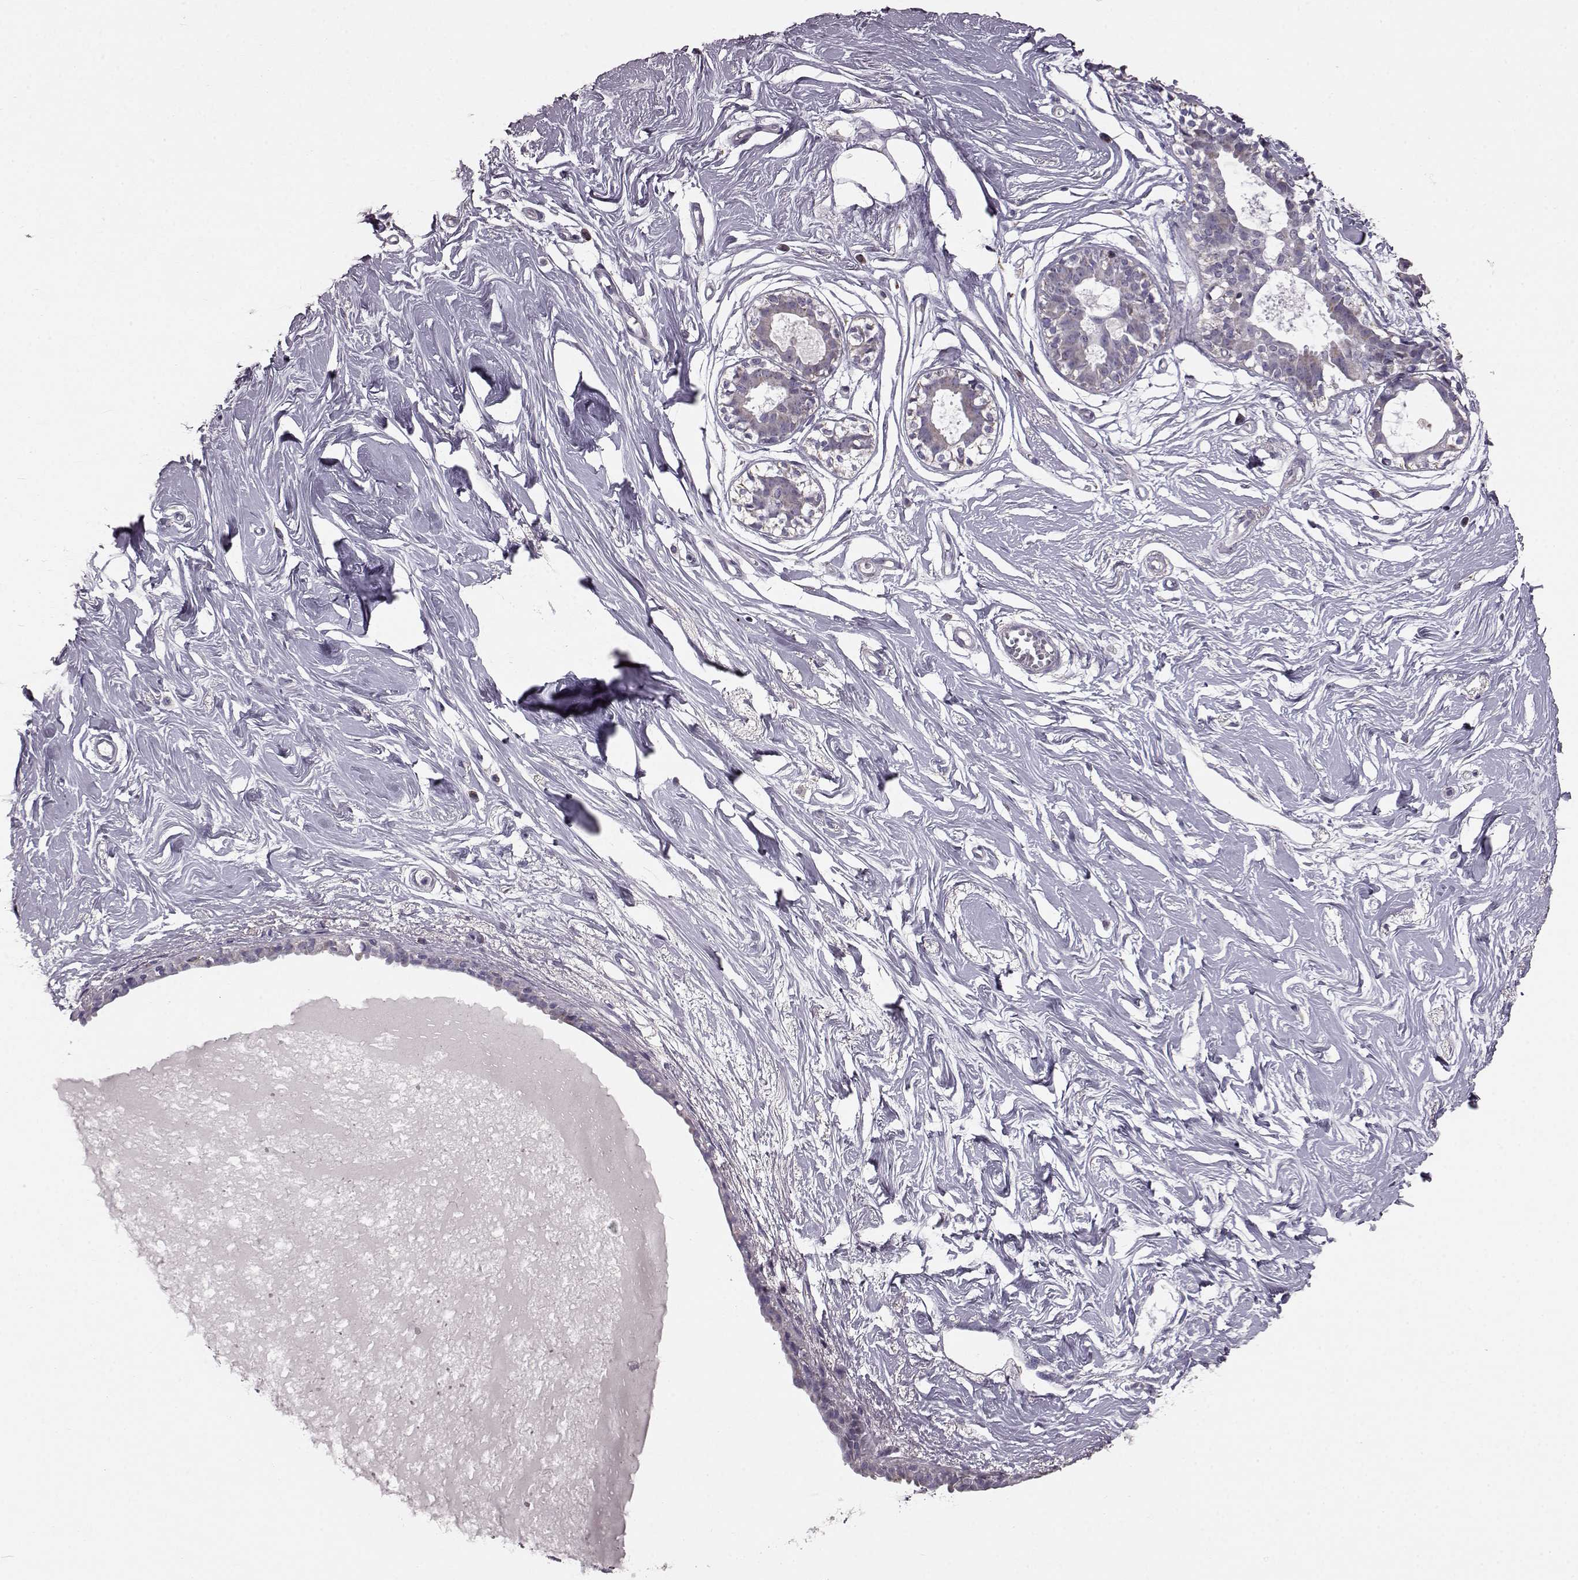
{"staining": {"intensity": "negative", "quantity": "none", "location": "none"}, "tissue": "breast", "cell_type": "Adipocytes", "image_type": "normal", "snomed": [{"axis": "morphology", "description": "Normal tissue, NOS"}, {"axis": "topography", "description": "Breast"}], "caption": "This is a micrograph of immunohistochemistry (IHC) staining of benign breast, which shows no positivity in adipocytes.", "gene": "FAM8A1", "patient": {"sex": "female", "age": 49}}